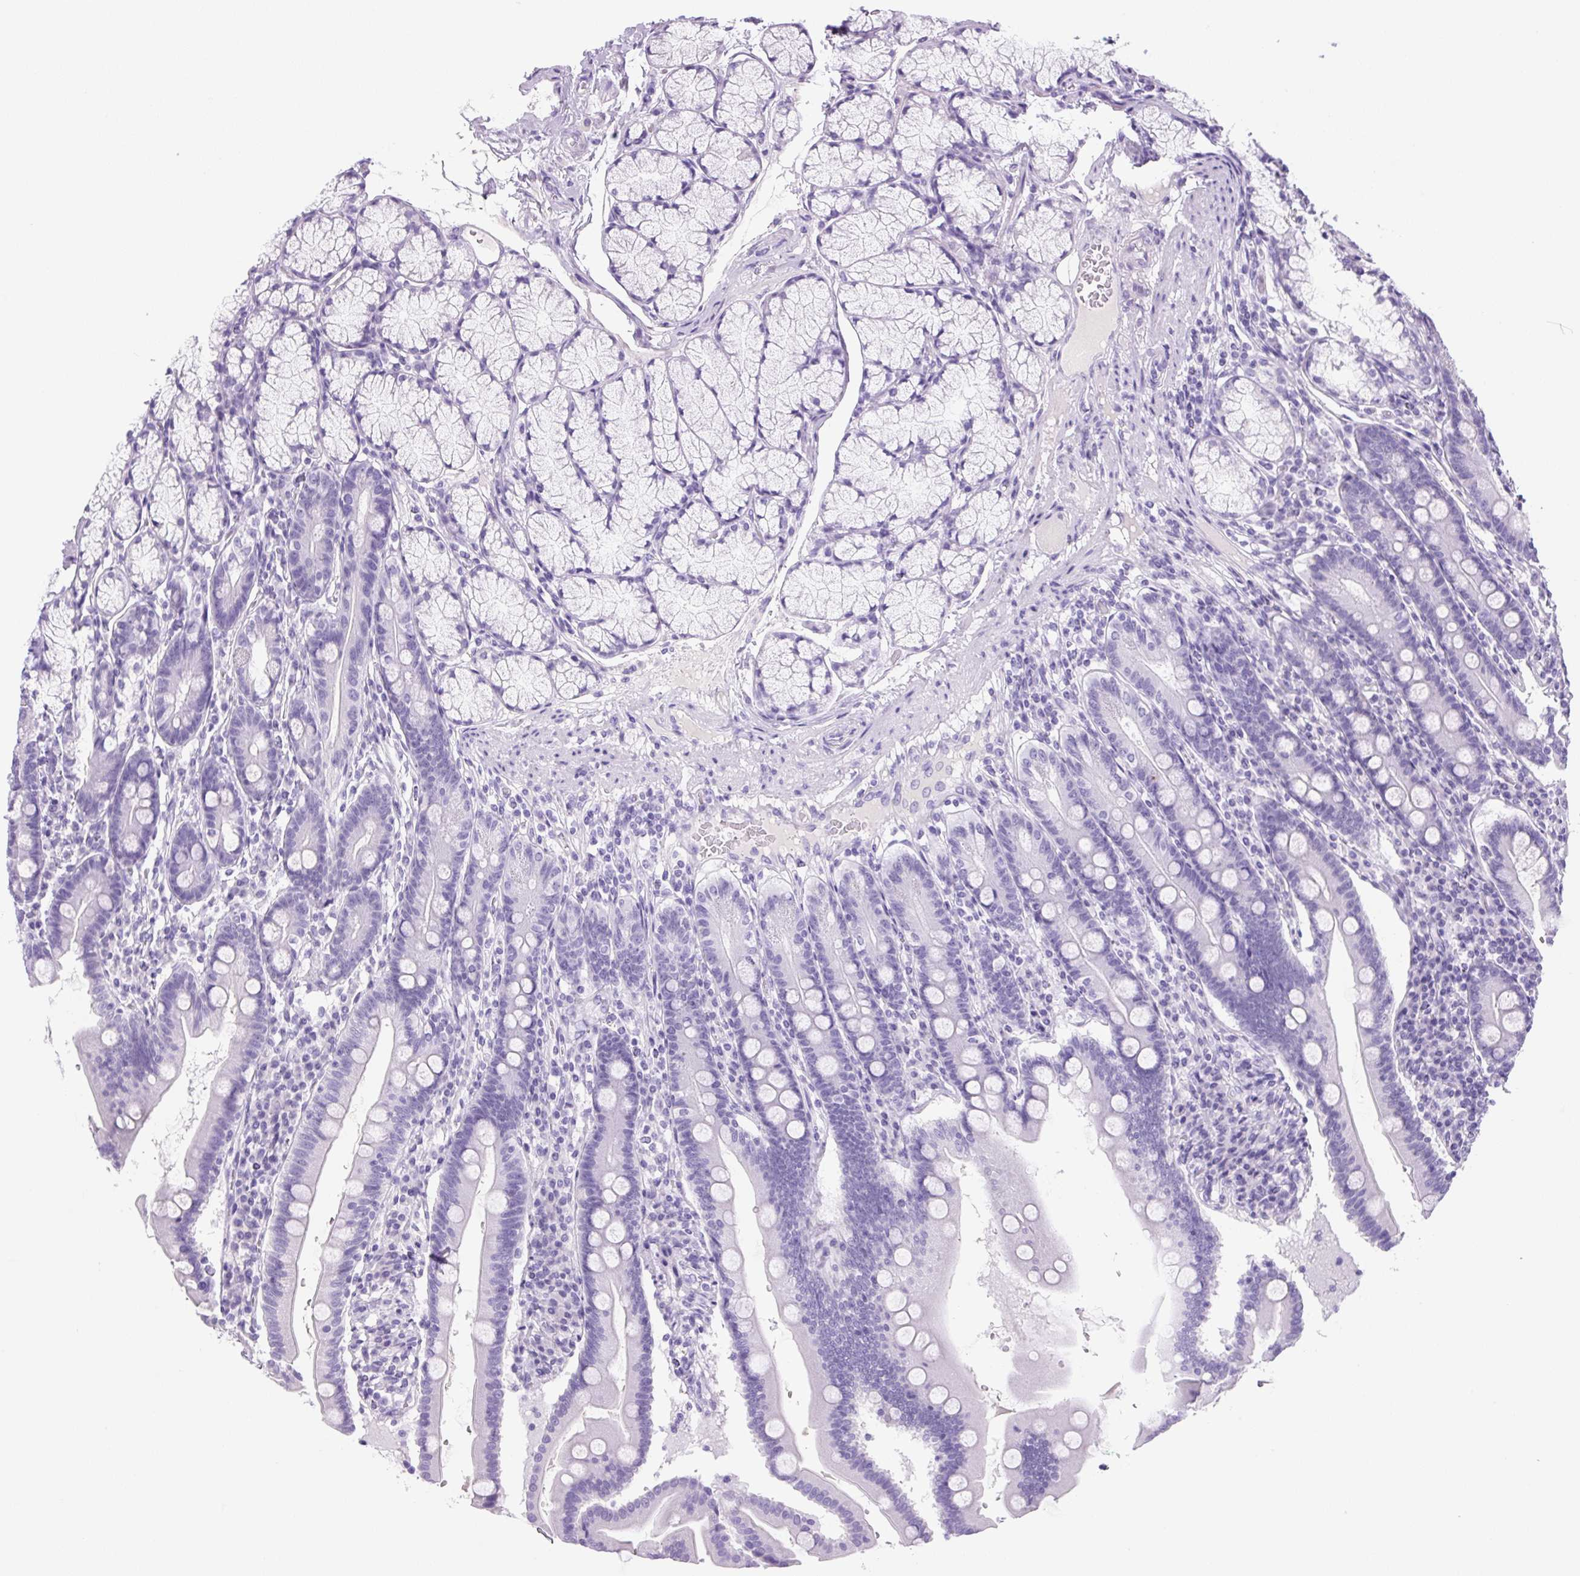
{"staining": {"intensity": "negative", "quantity": "none", "location": "none"}, "tissue": "duodenum", "cell_type": "Glandular cells", "image_type": "normal", "snomed": [{"axis": "morphology", "description": "Normal tissue, NOS"}, {"axis": "topography", "description": "Duodenum"}], "caption": "High power microscopy histopathology image of an immunohistochemistry (IHC) histopathology image of normal duodenum, revealing no significant positivity in glandular cells. Nuclei are stained in blue.", "gene": "PRRT1", "patient": {"sex": "female", "age": 67}}